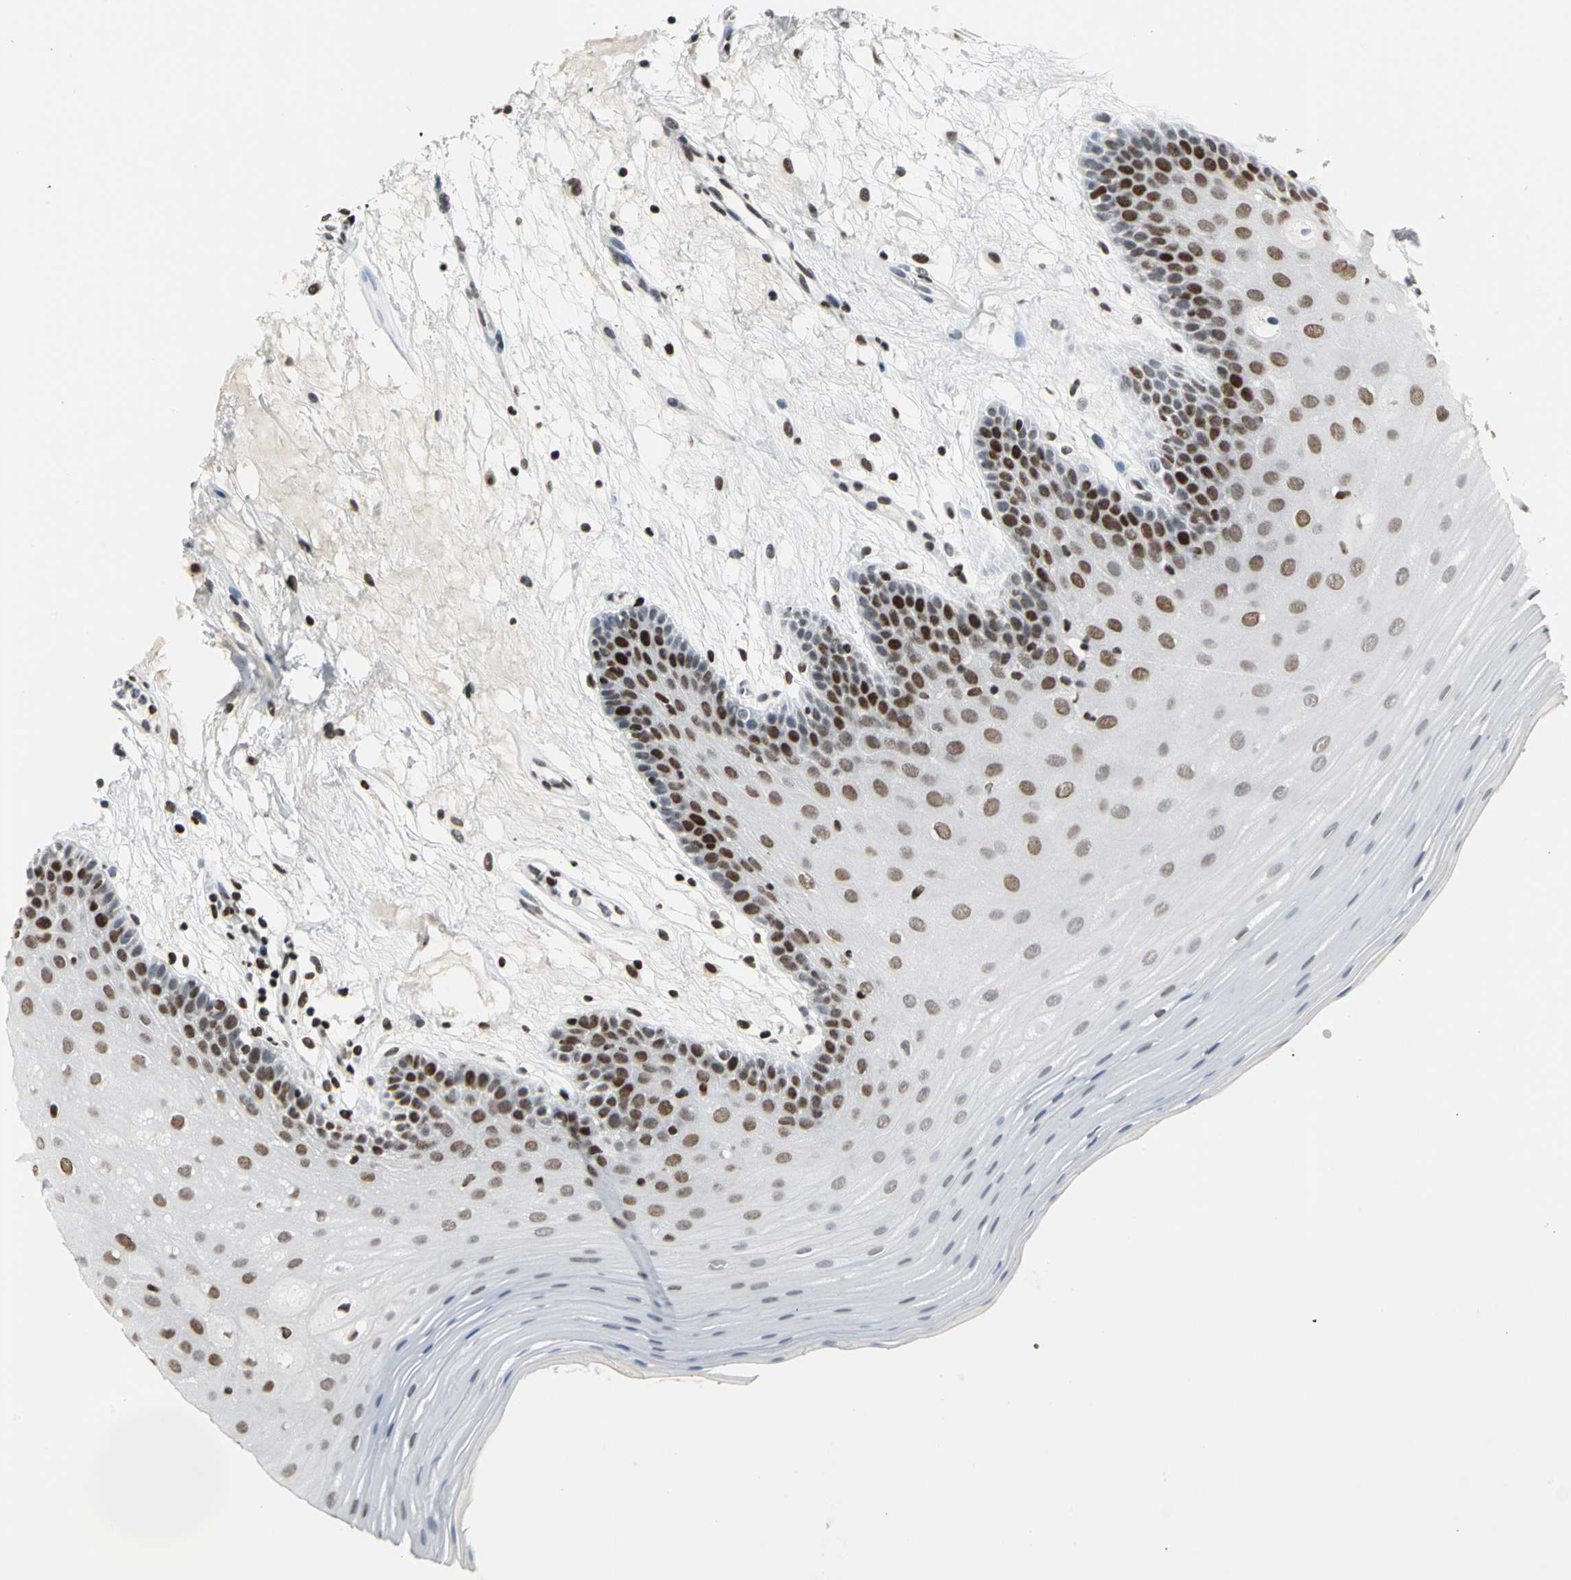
{"staining": {"intensity": "strong", "quantity": "25%-75%", "location": "nuclear"}, "tissue": "oral mucosa", "cell_type": "Squamous epithelial cells", "image_type": "normal", "snomed": [{"axis": "morphology", "description": "Normal tissue, NOS"}, {"axis": "morphology", "description": "Squamous cell carcinoma, NOS"}, {"axis": "topography", "description": "Skeletal muscle"}, {"axis": "topography", "description": "Oral tissue"}, {"axis": "topography", "description": "Head-Neck"}], "caption": "Human oral mucosa stained for a protein (brown) exhibits strong nuclear positive positivity in approximately 25%-75% of squamous epithelial cells.", "gene": "HNRNPD", "patient": {"sex": "male", "age": 71}}